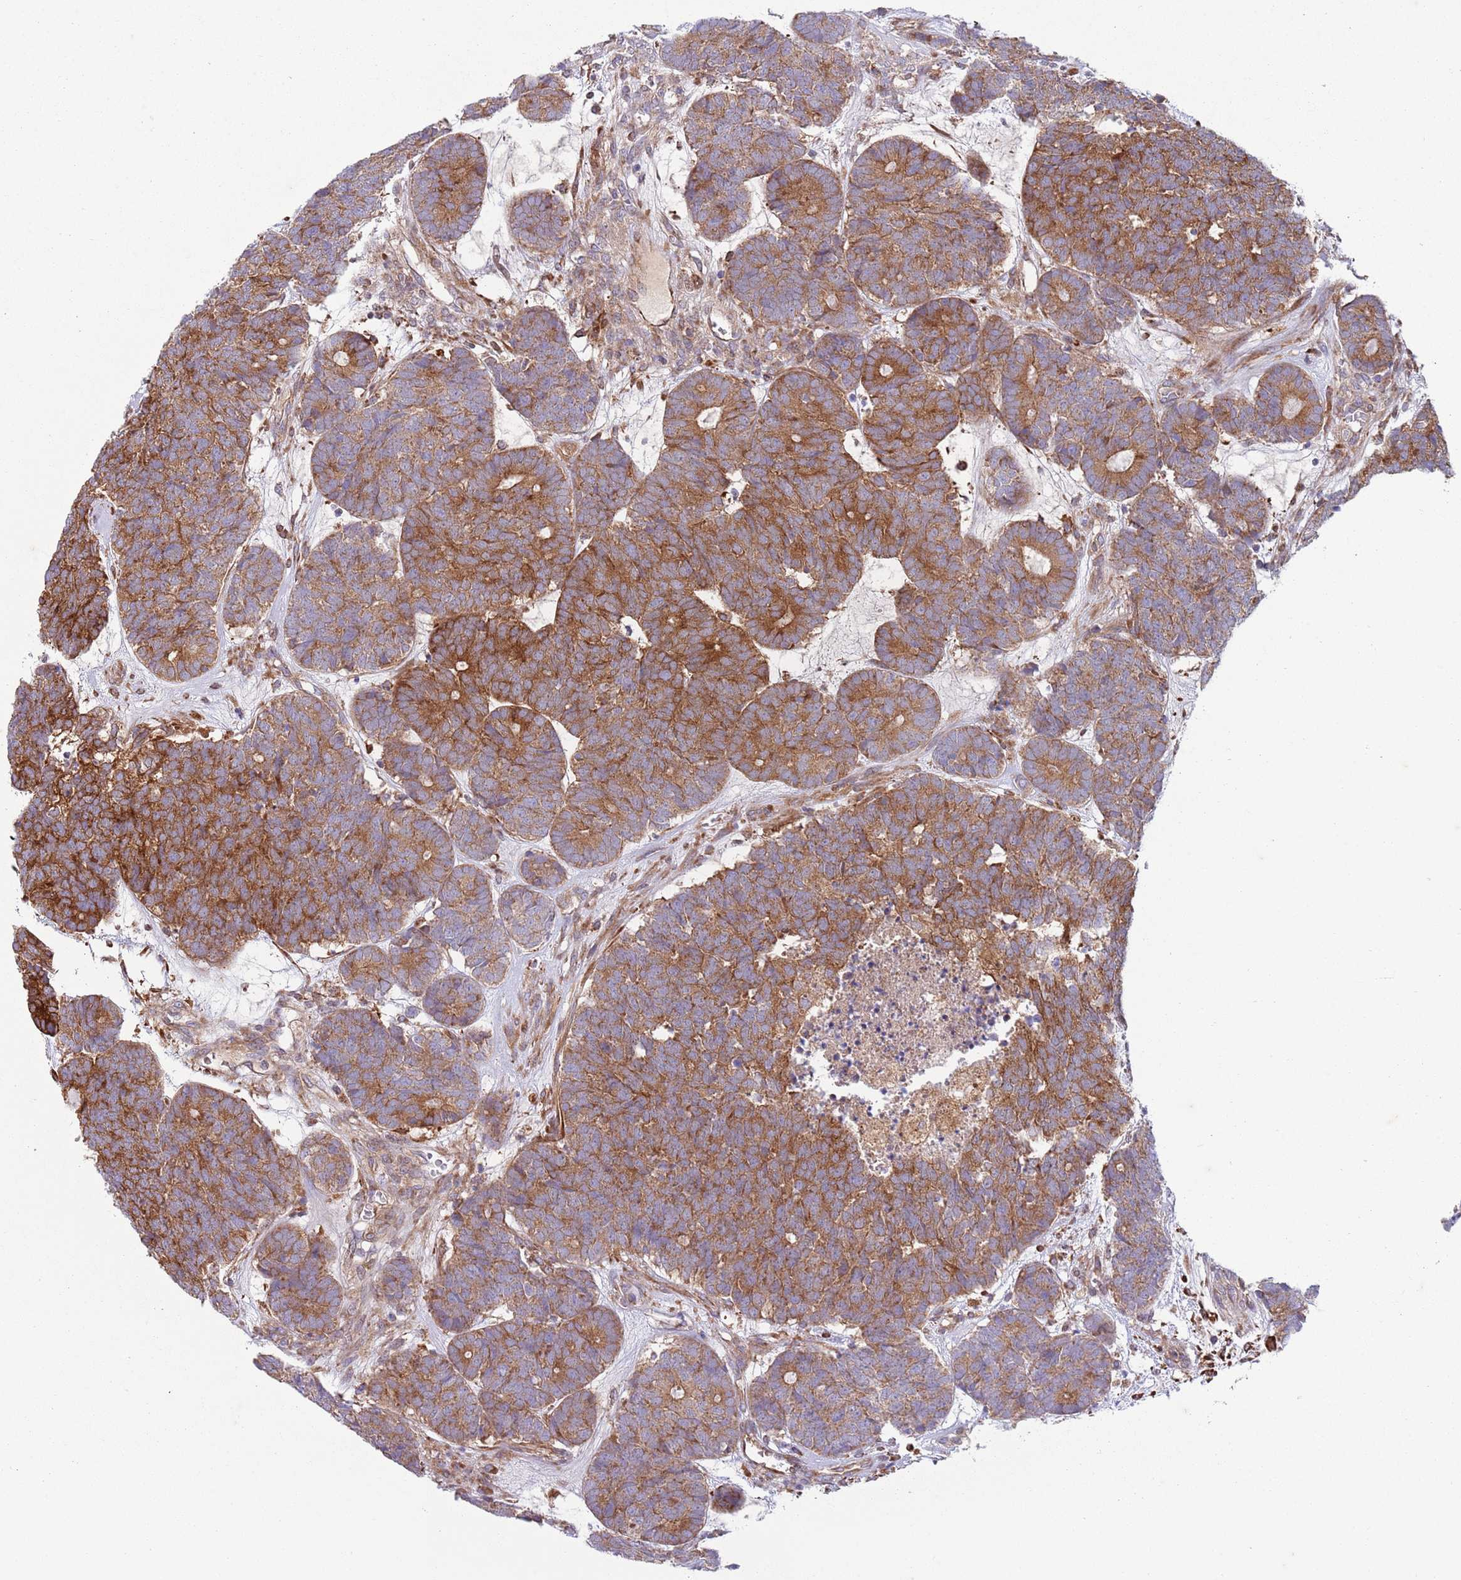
{"staining": {"intensity": "strong", "quantity": "25%-75%", "location": "cytoplasmic/membranous"}, "tissue": "head and neck cancer", "cell_type": "Tumor cells", "image_type": "cancer", "snomed": [{"axis": "morphology", "description": "Adenocarcinoma, NOS"}, {"axis": "topography", "description": "Head-Neck"}], "caption": "This is an image of immunohistochemistry (IHC) staining of adenocarcinoma (head and neck), which shows strong positivity in the cytoplasmic/membranous of tumor cells.", "gene": "ZMYM5", "patient": {"sex": "female", "age": 81}}